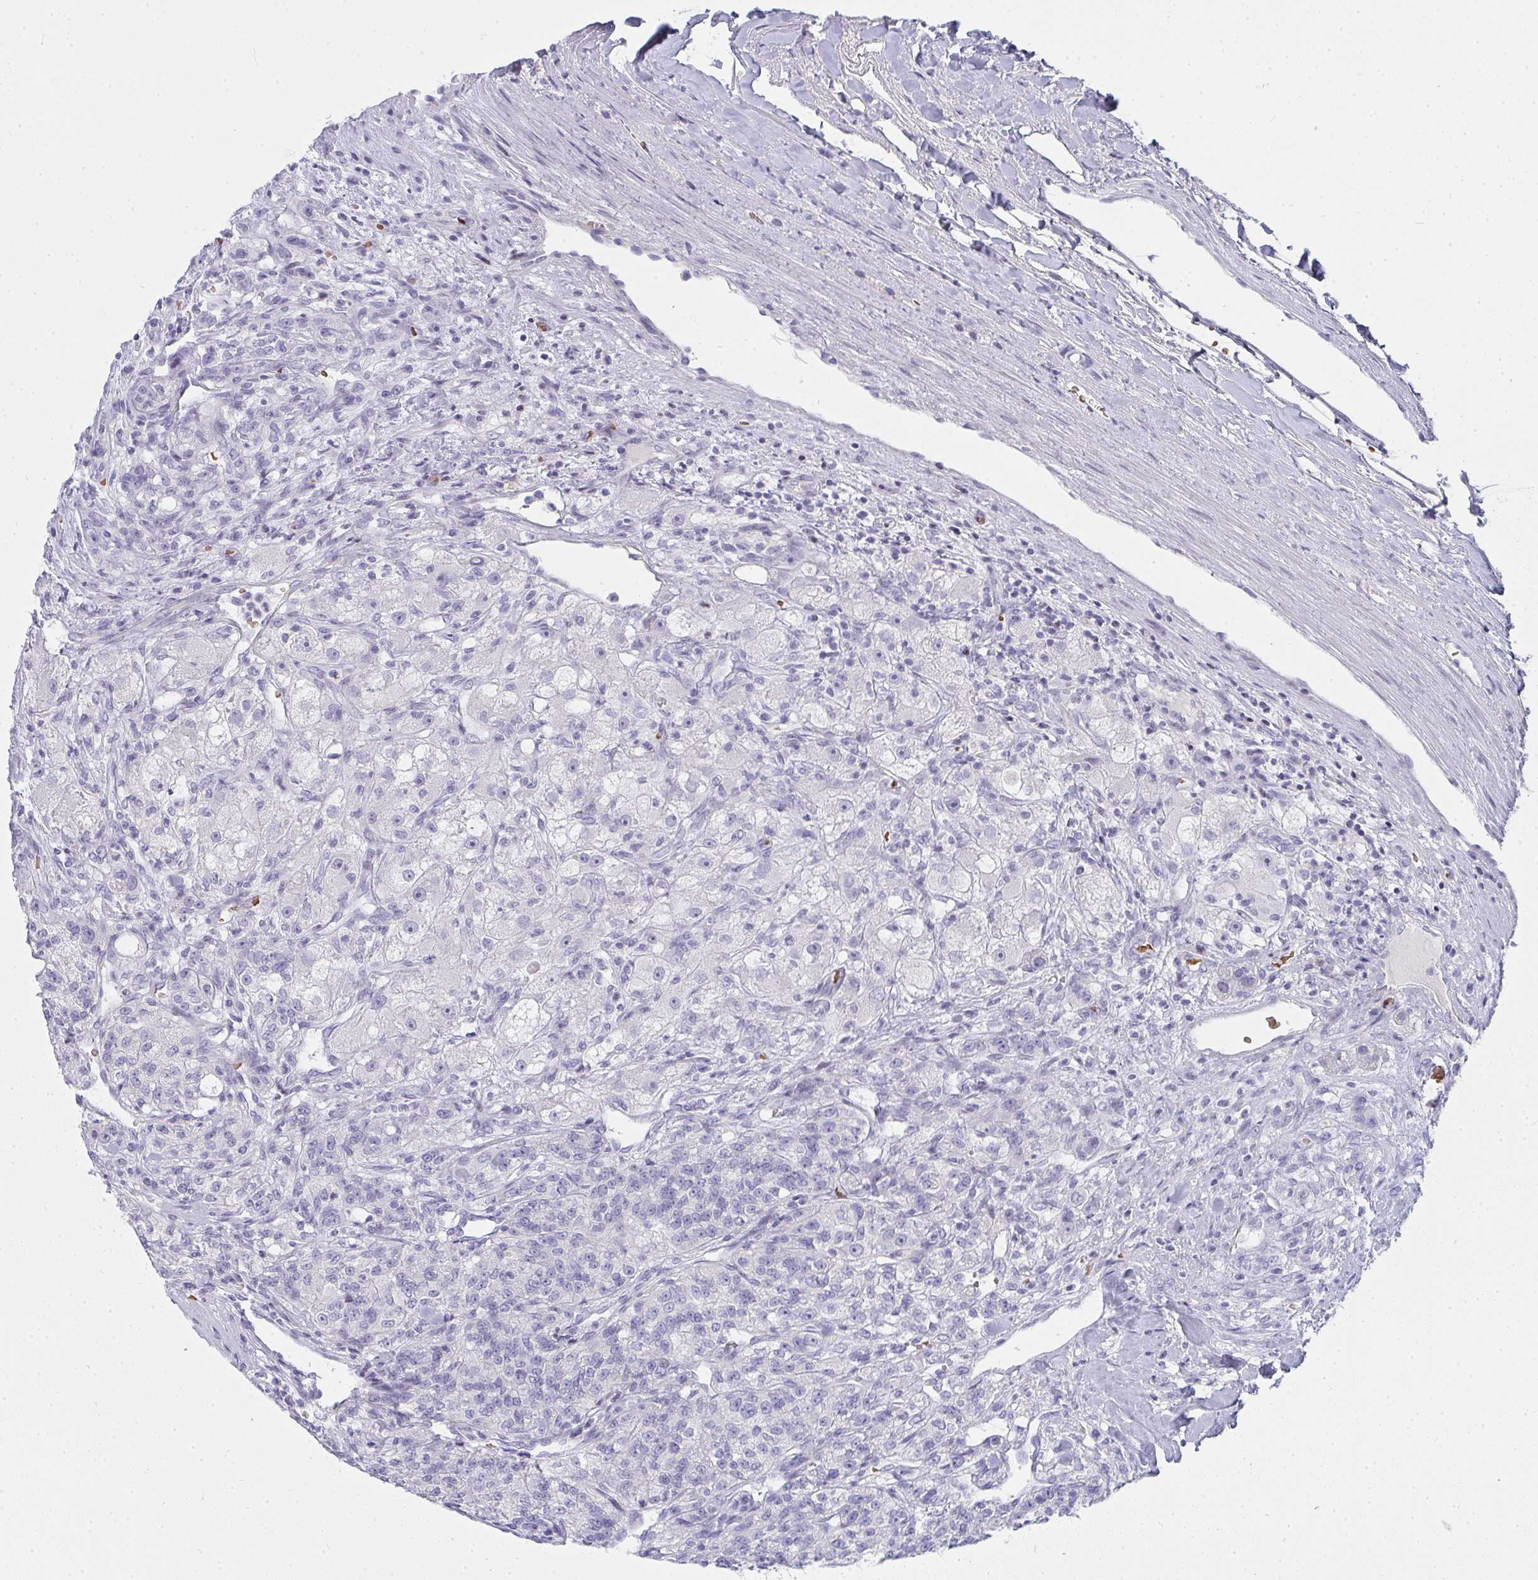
{"staining": {"intensity": "negative", "quantity": "none", "location": "none"}, "tissue": "renal cancer", "cell_type": "Tumor cells", "image_type": "cancer", "snomed": [{"axis": "morphology", "description": "Adenocarcinoma, NOS"}, {"axis": "topography", "description": "Kidney"}], "caption": "Immunohistochemical staining of human renal cancer demonstrates no significant staining in tumor cells.", "gene": "ZNF182", "patient": {"sex": "female", "age": 63}}